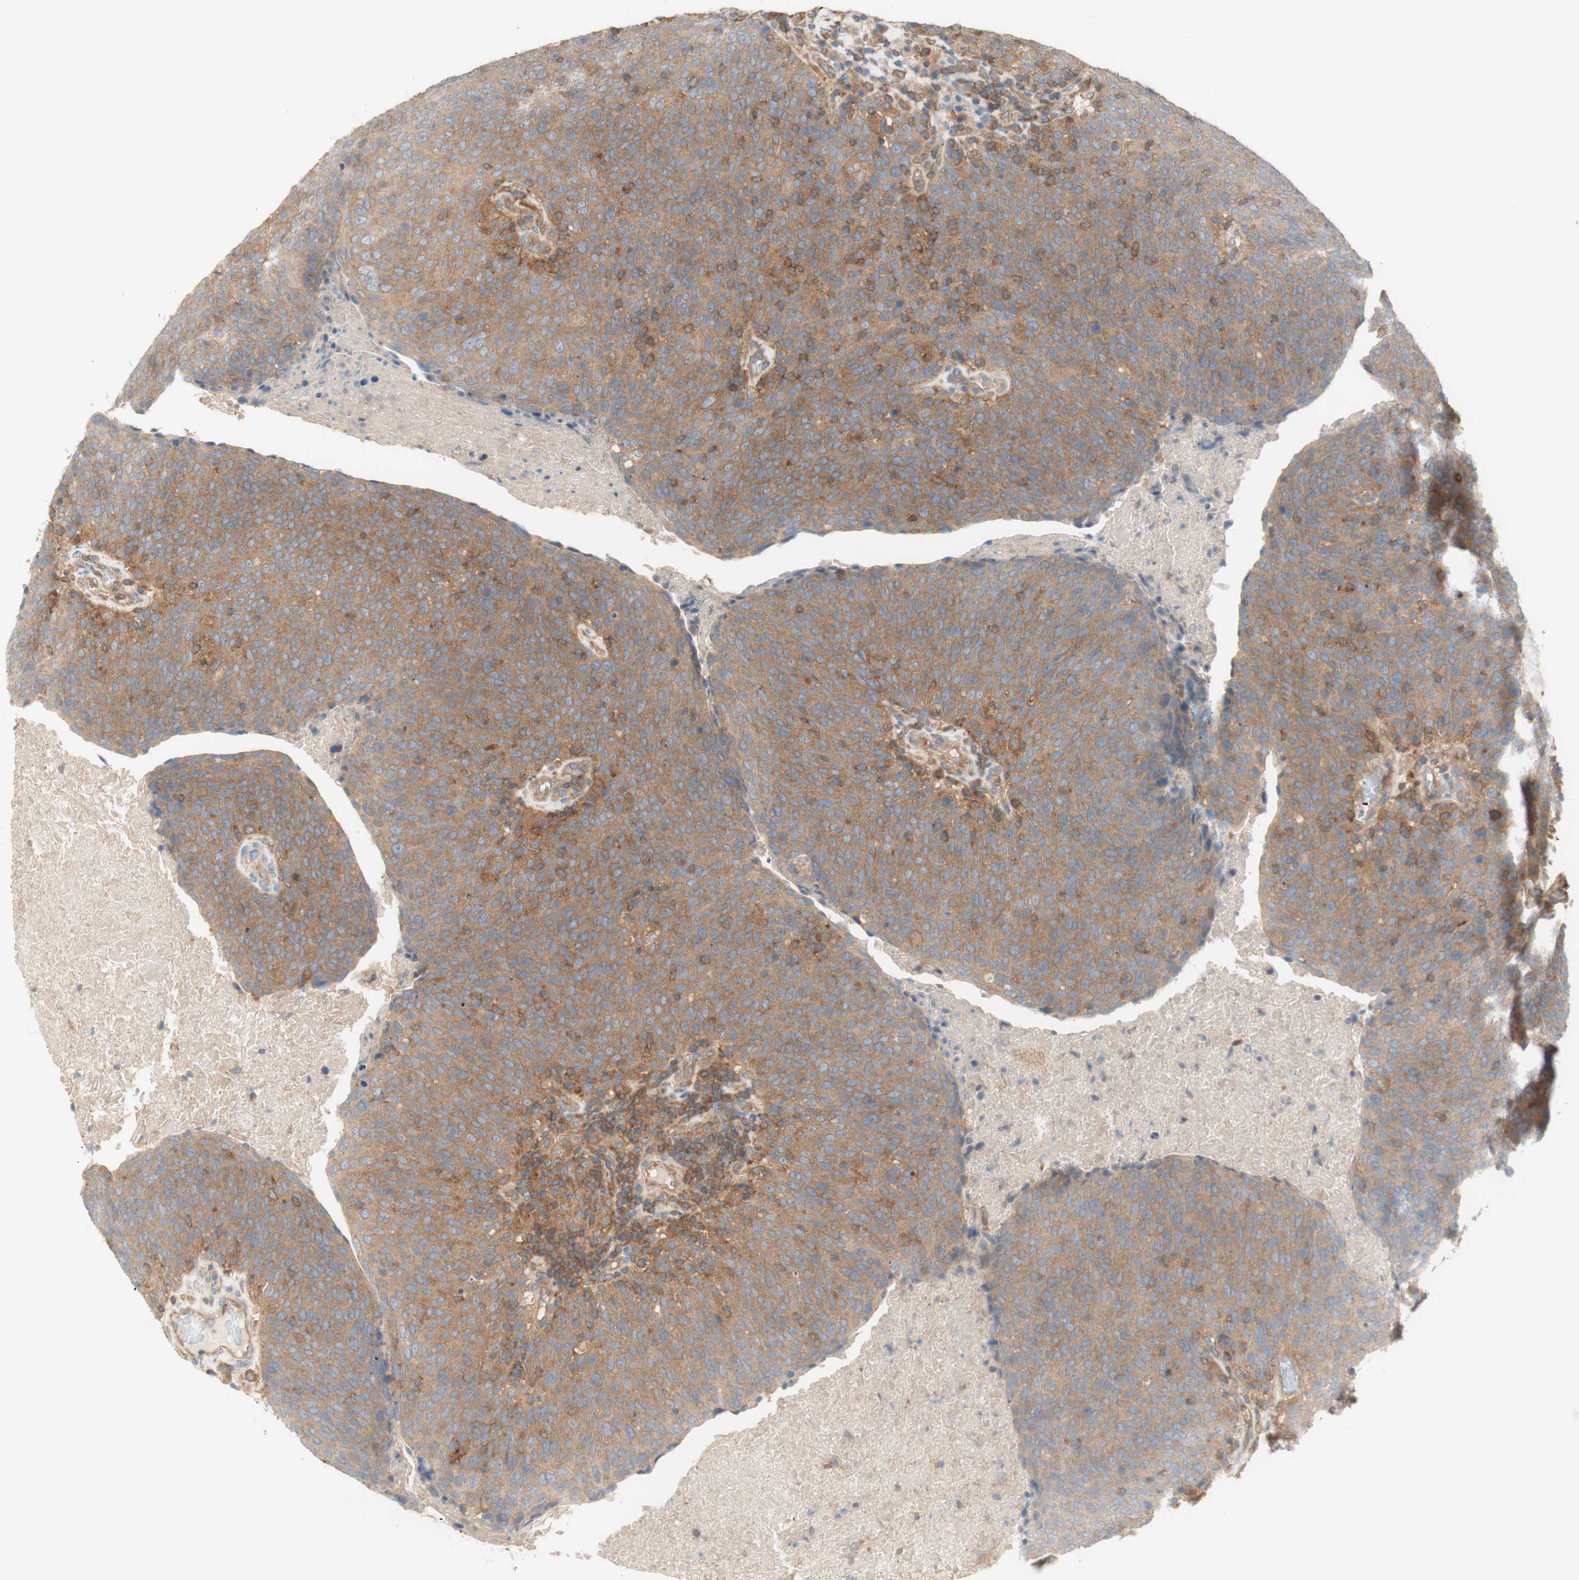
{"staining": {"intensity": "moderate", "quantity": ">75%", "location": "cytoplasmic/membranous"}, "tissue": "head and neck cancer", "cell_type": "Tumor cells", "image_type": "cancer", "snomed": [{"axis": "morphology", "description": "Squamous cell carcinoma, NOS"}, {"axis": "morphology", "description": "Squamous cell carcinoma, metastatic, NOS"}, {"axis": "topography", "description": "Lymph node"}, {"axis": "topography", "description": "Head-Neck"}], "caption": "Immunohistochemistry staining of head and neck cancer, which exhibits medium levels of moderate cytoplasmic/membranous positivity in approximately >75% of tumor cells indicating moderate cytoplasmic/membranous protein staining. The staining was performed using DAB (brown) for protein detection and nuclei were counterstained in hematoxylin (blue).", "gene": "IKBKG", "patient": {"sex": "male", "age": 62}}